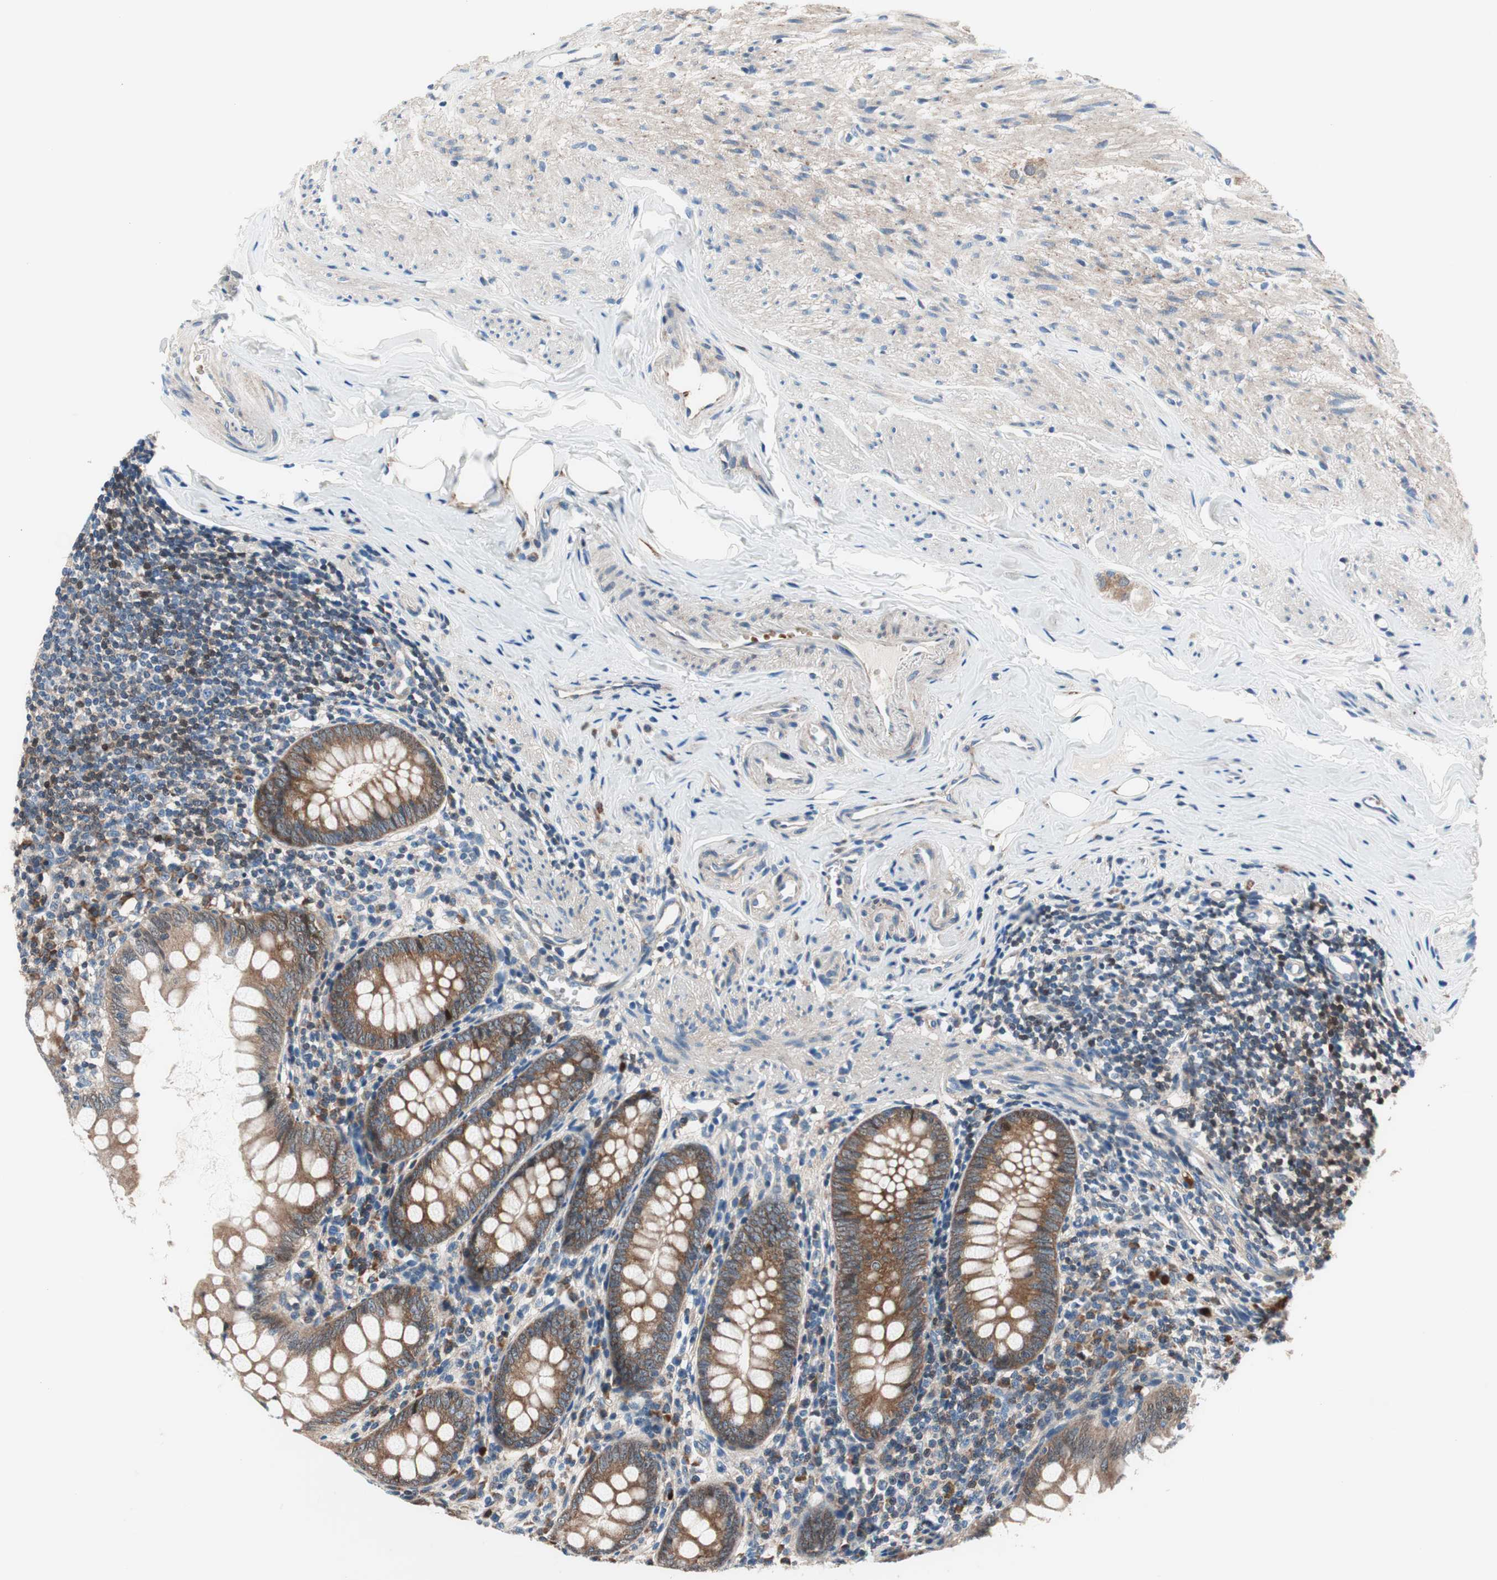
{"staining": {"intensity": "moderate", "quantity": ">75%", "location": "cytoplasmic/membranous"}, "tissue": "appendix", "cell_type": "Glandular cells", "image_type": "normal", "snomed": [{"axis": "morphology", "description": "Normal tissue, NOS"}, {"axis": "topography", "description": "Appendix"}], "caption": "Immunohistochemical staining of unremarkable appendix exhibits moderate cytoplasmic/membranous protein expression in approximately >75% of glandular cells.", "gene": "PRDX2", "patient": {"sex": "female", "age": 77}}